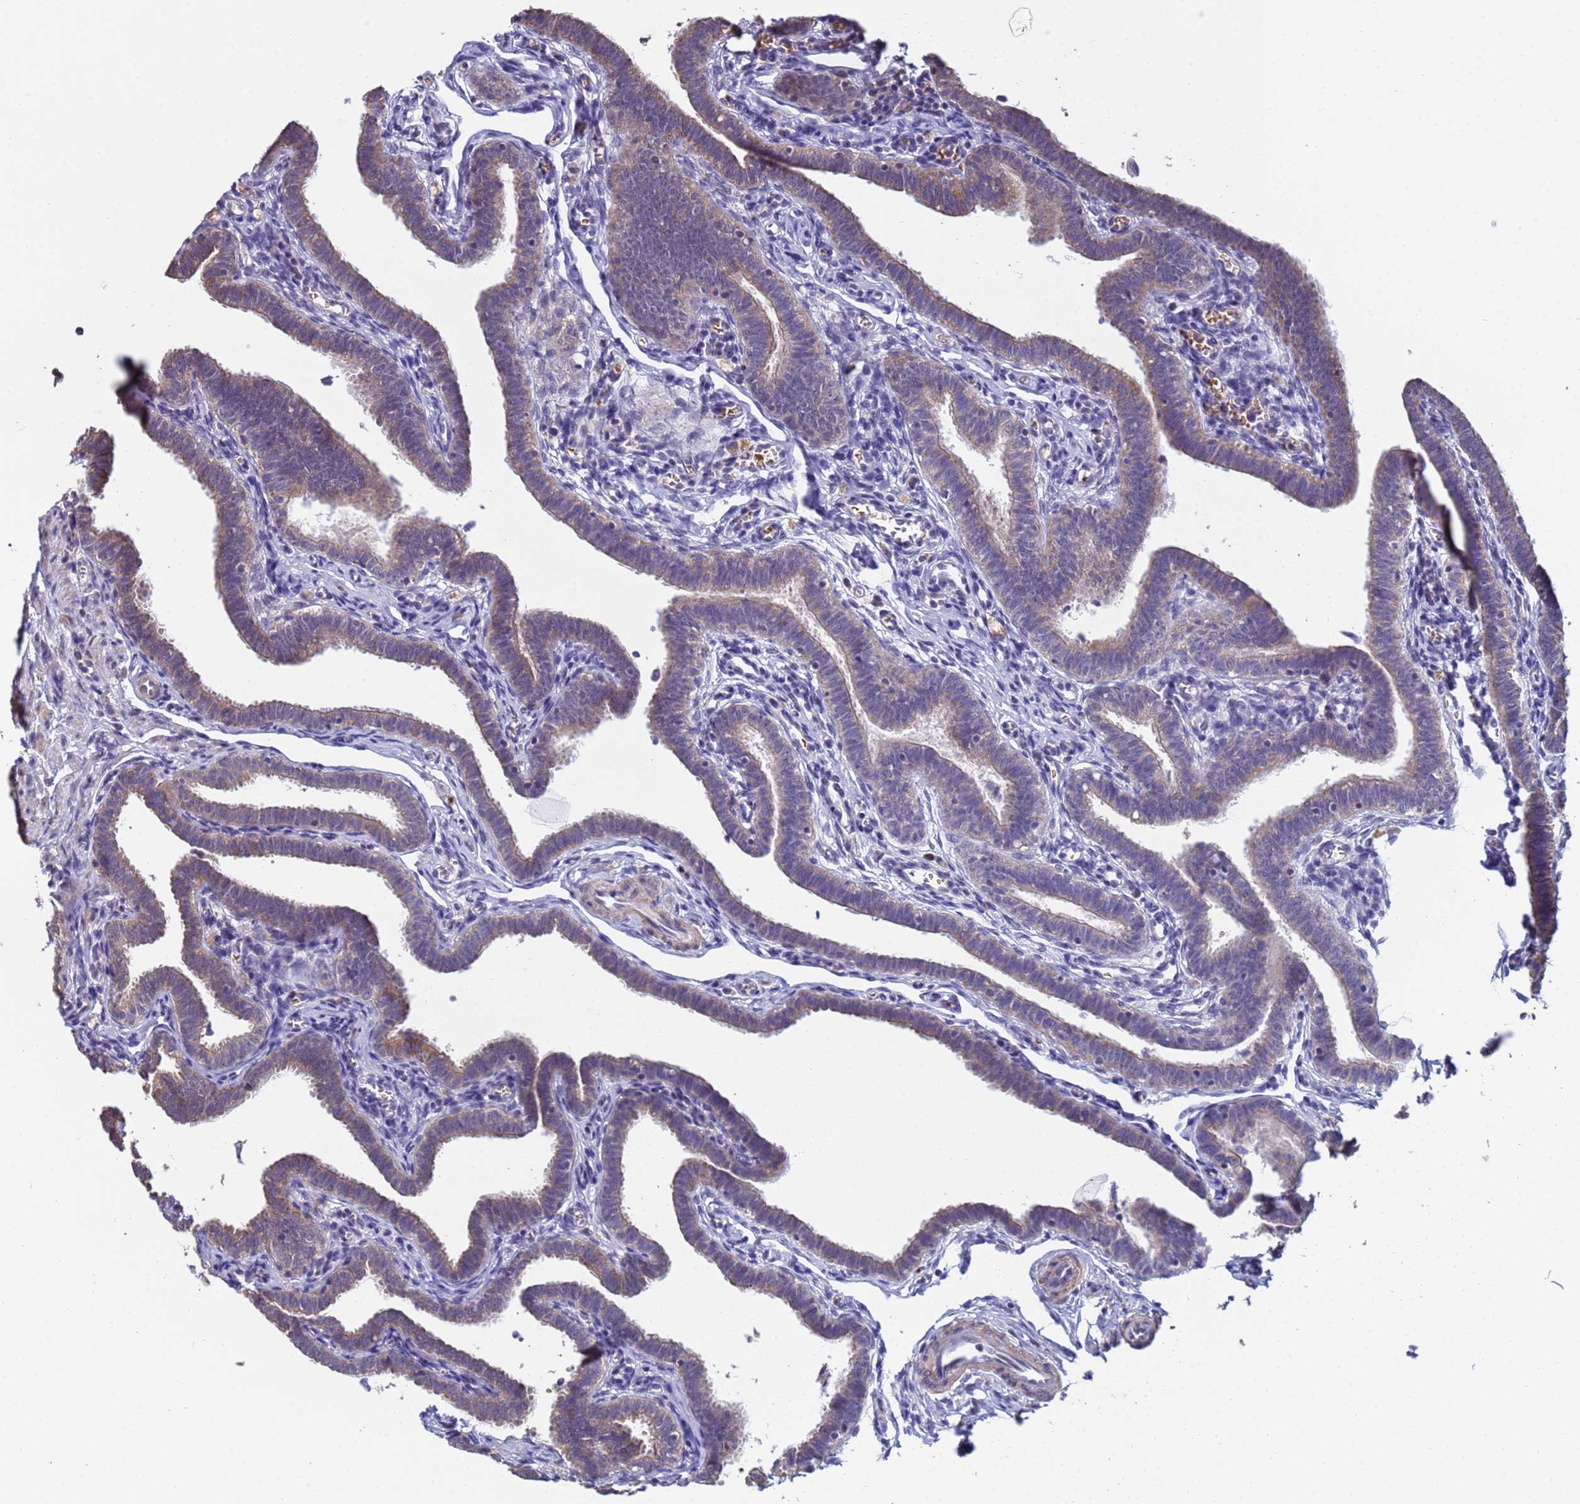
{"staining": {"intensity": "weak", "quantity": "25%-75%", "location": "cytoplasmic/membranous"}, "tissue": "fallopian tube", "cell_type": "Glandular cells", "image_type": "normal", "snomed": [{"axis": "morphology", "description": "Normal tissue, NOS"}, {"axis": "topography", "description": "Fallopian tube"}], "caption": "An IHC photomicrograph of unremarkable tissue is shown. Protein staining in brown labels weak cytoplasmic/membranous positivity in fallopian tube within glandular cells. (DAB (3,3'-diaminobenzidine) IHC, brown staining for protein, blue staining for nuclei).", "gene": "CLHC1", "patient": {"sex": "female", "age": 36}}